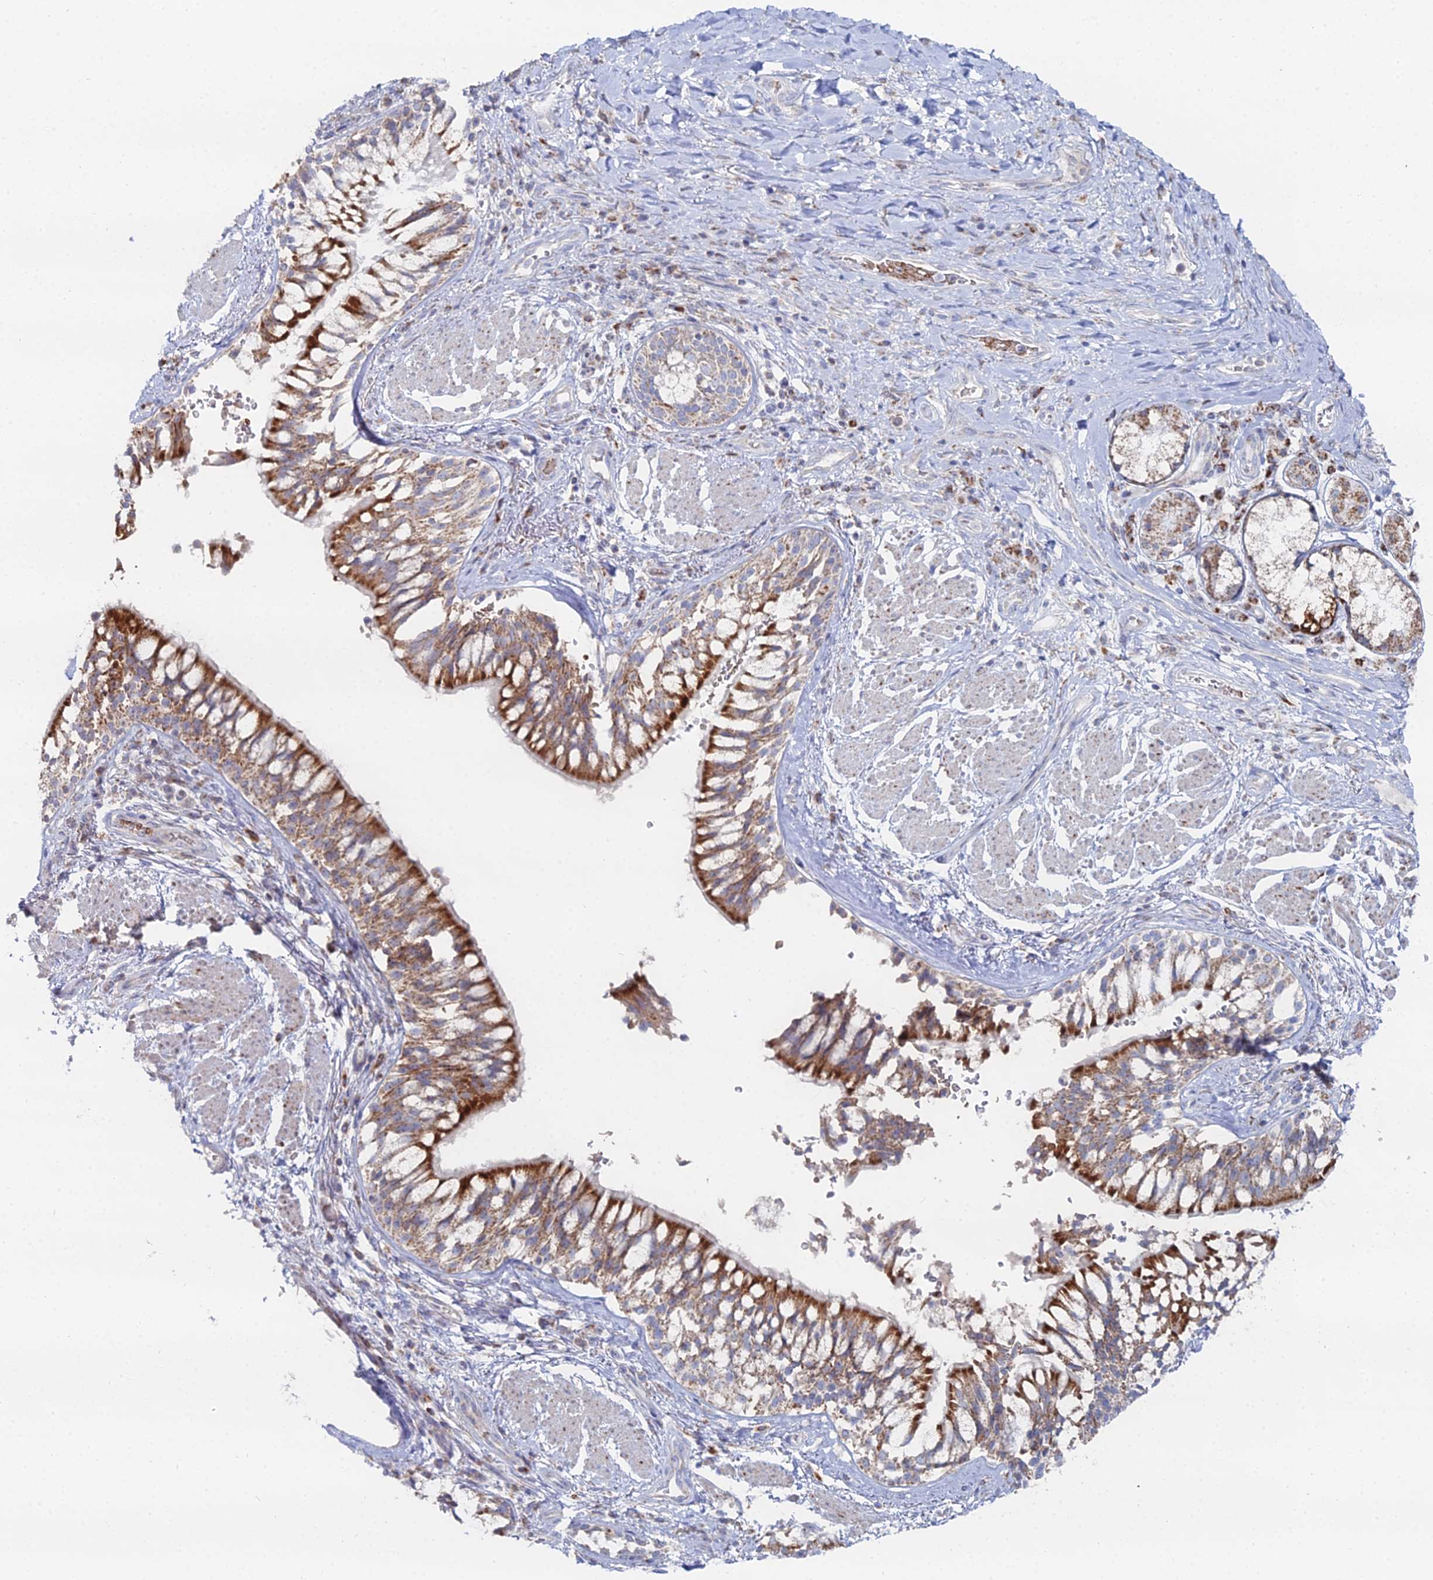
{"staining": {"intensity": "moderate", "quantity": "<25%", "location": "cytoplasmic/membranous"}, "tissue": "adipose tissue", "cell_type": "Adipocytes", "image_type": "normal", "snomed": [{"axis": "morphology", "description": "Normal tissue, NOS"}, {"axis": "morphology", "description": "Squamous cell carcinoma, NOS"}, {"axis": "topography", "description": "Bronchus"}, {"axis": "topography", "description": "Lung"}], "caption": "Brown immunohistochemical staining in benign adipose tissue demonstrates moderate cytoplasmic/membranous expression in approximately <25% of adipocytes. (brown staining indicates protein expression, while blue staining denotes nuclei).", "gene": "MPC1", "patient": {"sex": "male", "age": 64}}